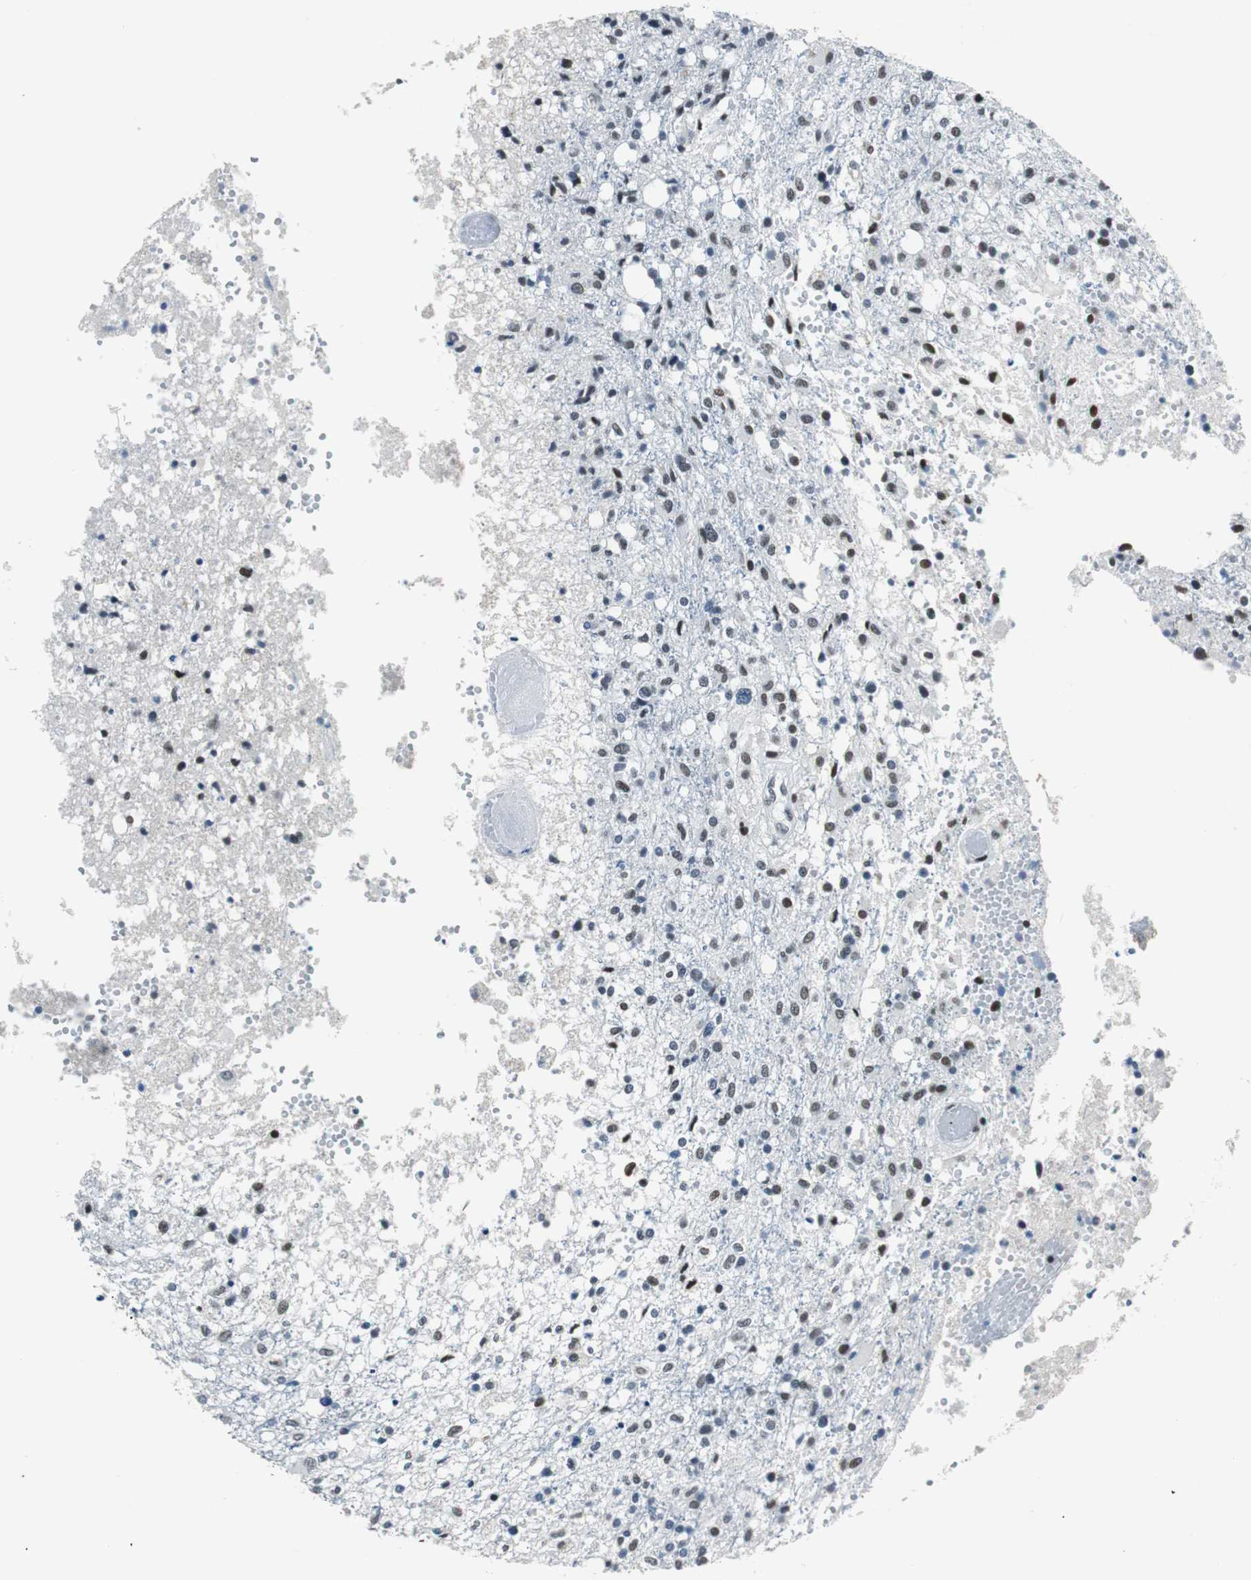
{"staining": {"intensity": "weak", "quantity": "<25%", "location": "nuclear"}, "tissue": "glioma", "cell_type": "Tumor cells", "image_type": "cancer", "snomed": [{"axis": "morphology", "description": "Glioma, malignant, High grade"}, {"axis": "topography", "description": "Cerebral cortex"}], "caption": "The micrograph exhibits no significant positivity in tumor cells of malignant high-grade glioma.", "gene": "HDAC3", "patient": {"sex": "male", "age": 76}}